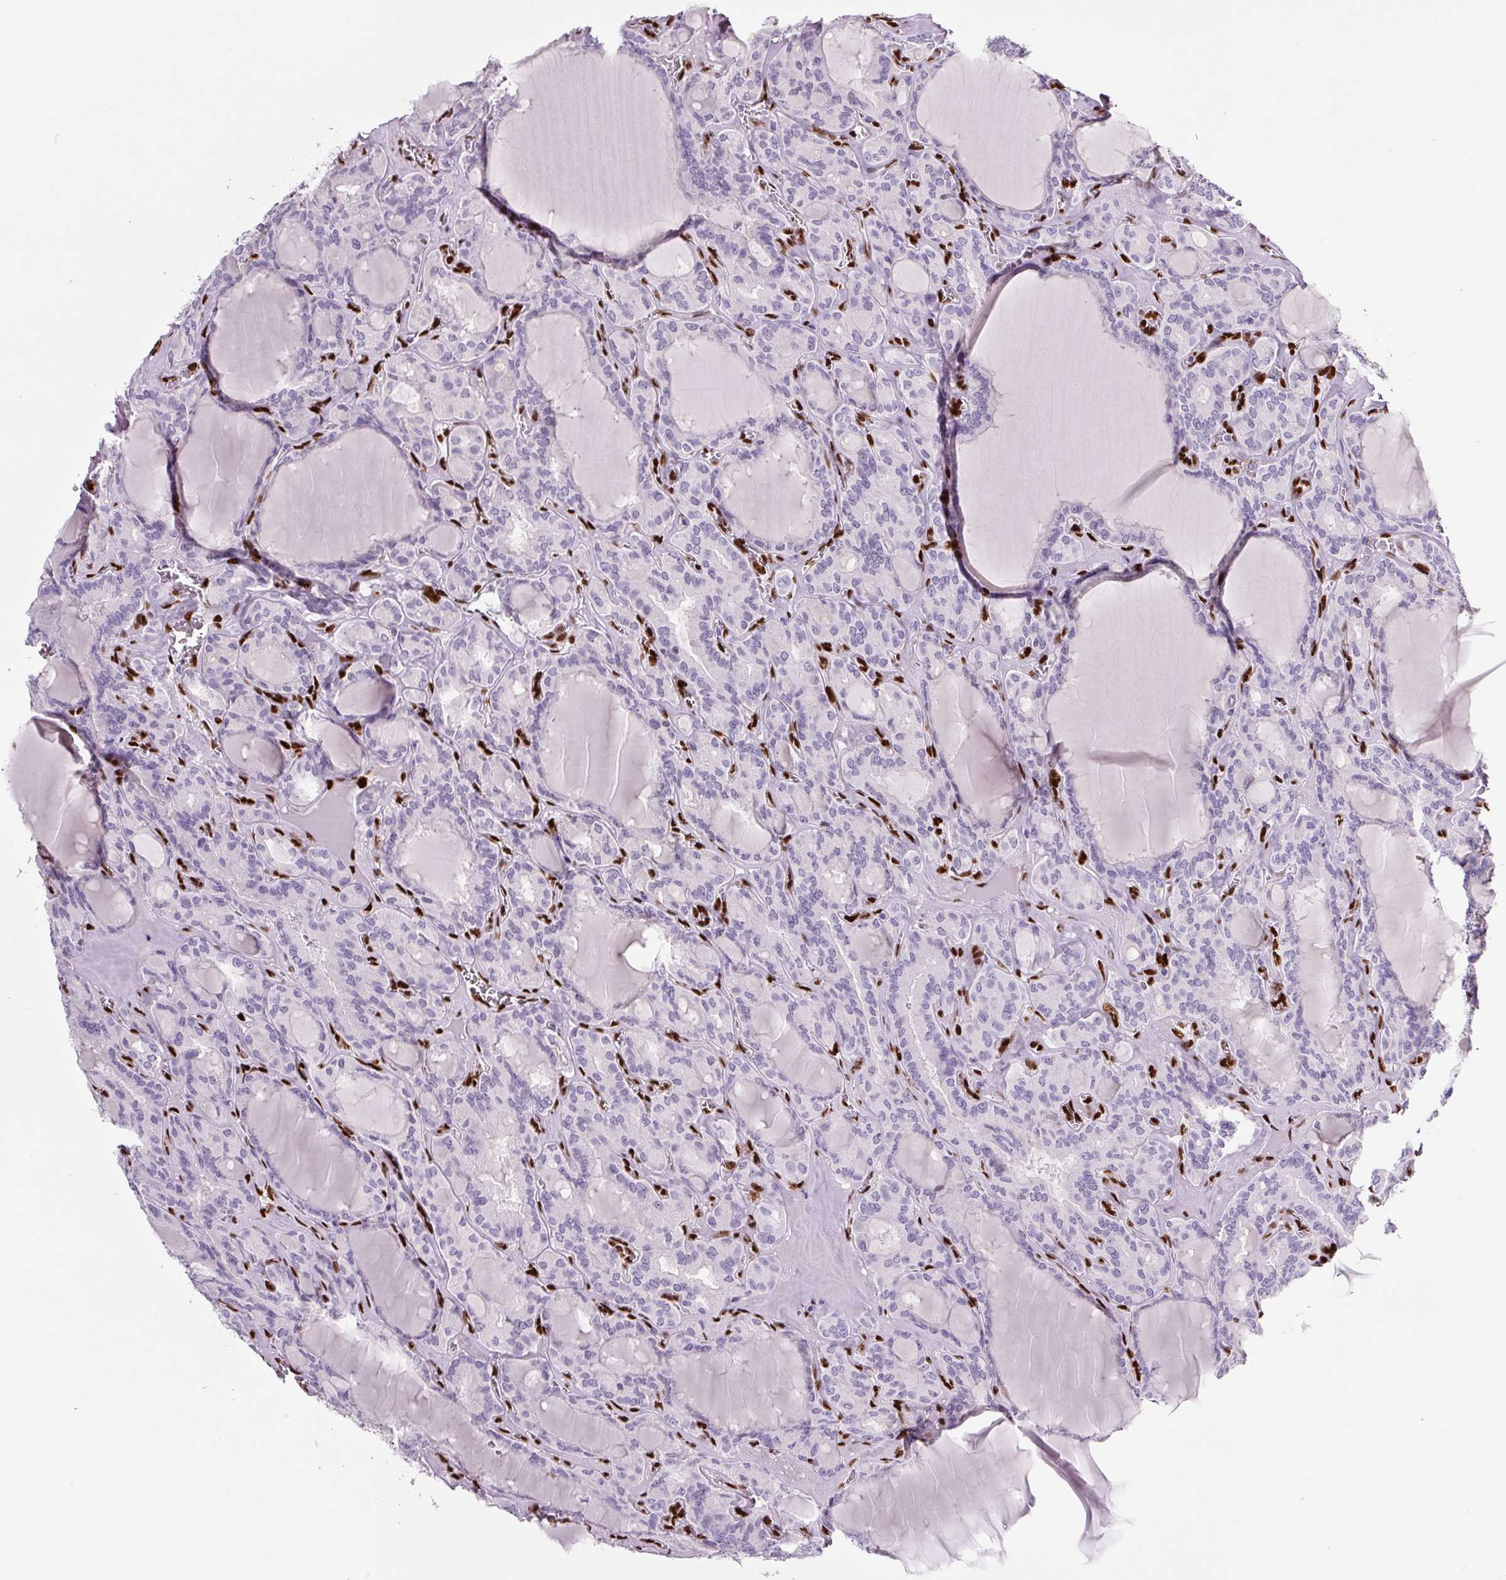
{"staining": {"intensity": "negative", "quantity": "none", "location": "none"}, "tissue": "thyroid cancer", "cell_type": "Tumor cells", "image_type": "cancer", "snomed": [{"axis": "morphology", "description": "Papillary adenocarcinoma, NOS"}, {"axis": "topography", "description": "Thyroid gland"}], "caption": "Papillary adenocarcinoma (thyroid) was stained to show a protein in brown. There is no significant expression in tumor cells. Brightfield microscopy of immunohistochemistry stained with DAB (3,3'-diaminobenzidine) (brown) and hematoxylin (blue), captured at high magnification.", "gene": "ZEB1", "patient": {"sex": "male", "age": 87}}